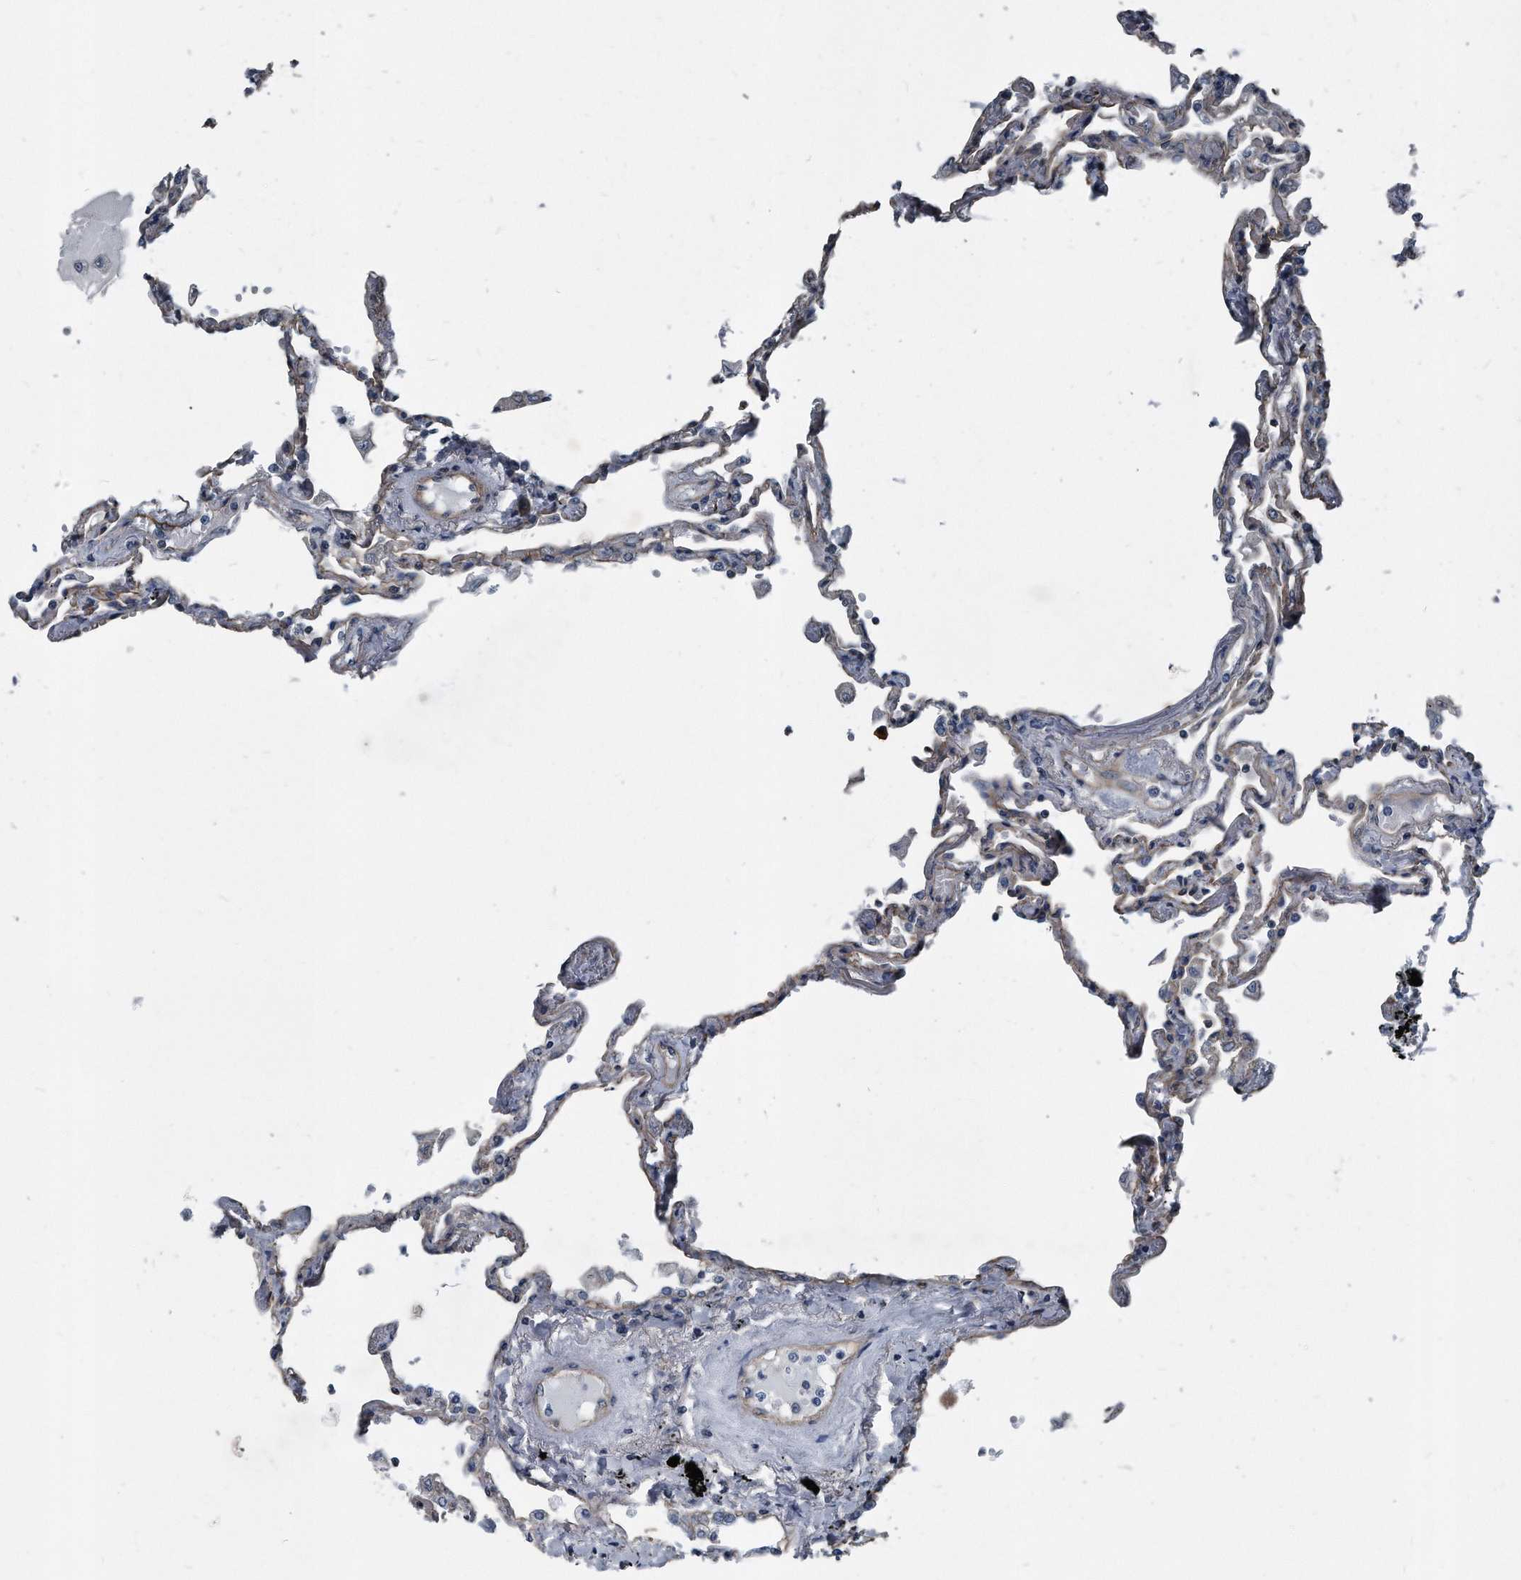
{"staining": {"intensity": "negative", "quantity": "none", "location": "none"}, "tissue": "lung", "cell_type": "Alveolar cells", "image_type": "normal", "snomed": [{"axis": "morphology", "description": "Normal tissue, NOS"}, {"axis": "topography", "description": "Lung"}], "caption": "Immunohistochemistry of unremarkable human lung shows no staining in alveolar cells.", "gene": "PLEC", "patient": {"sex": "female", "age": 67}}